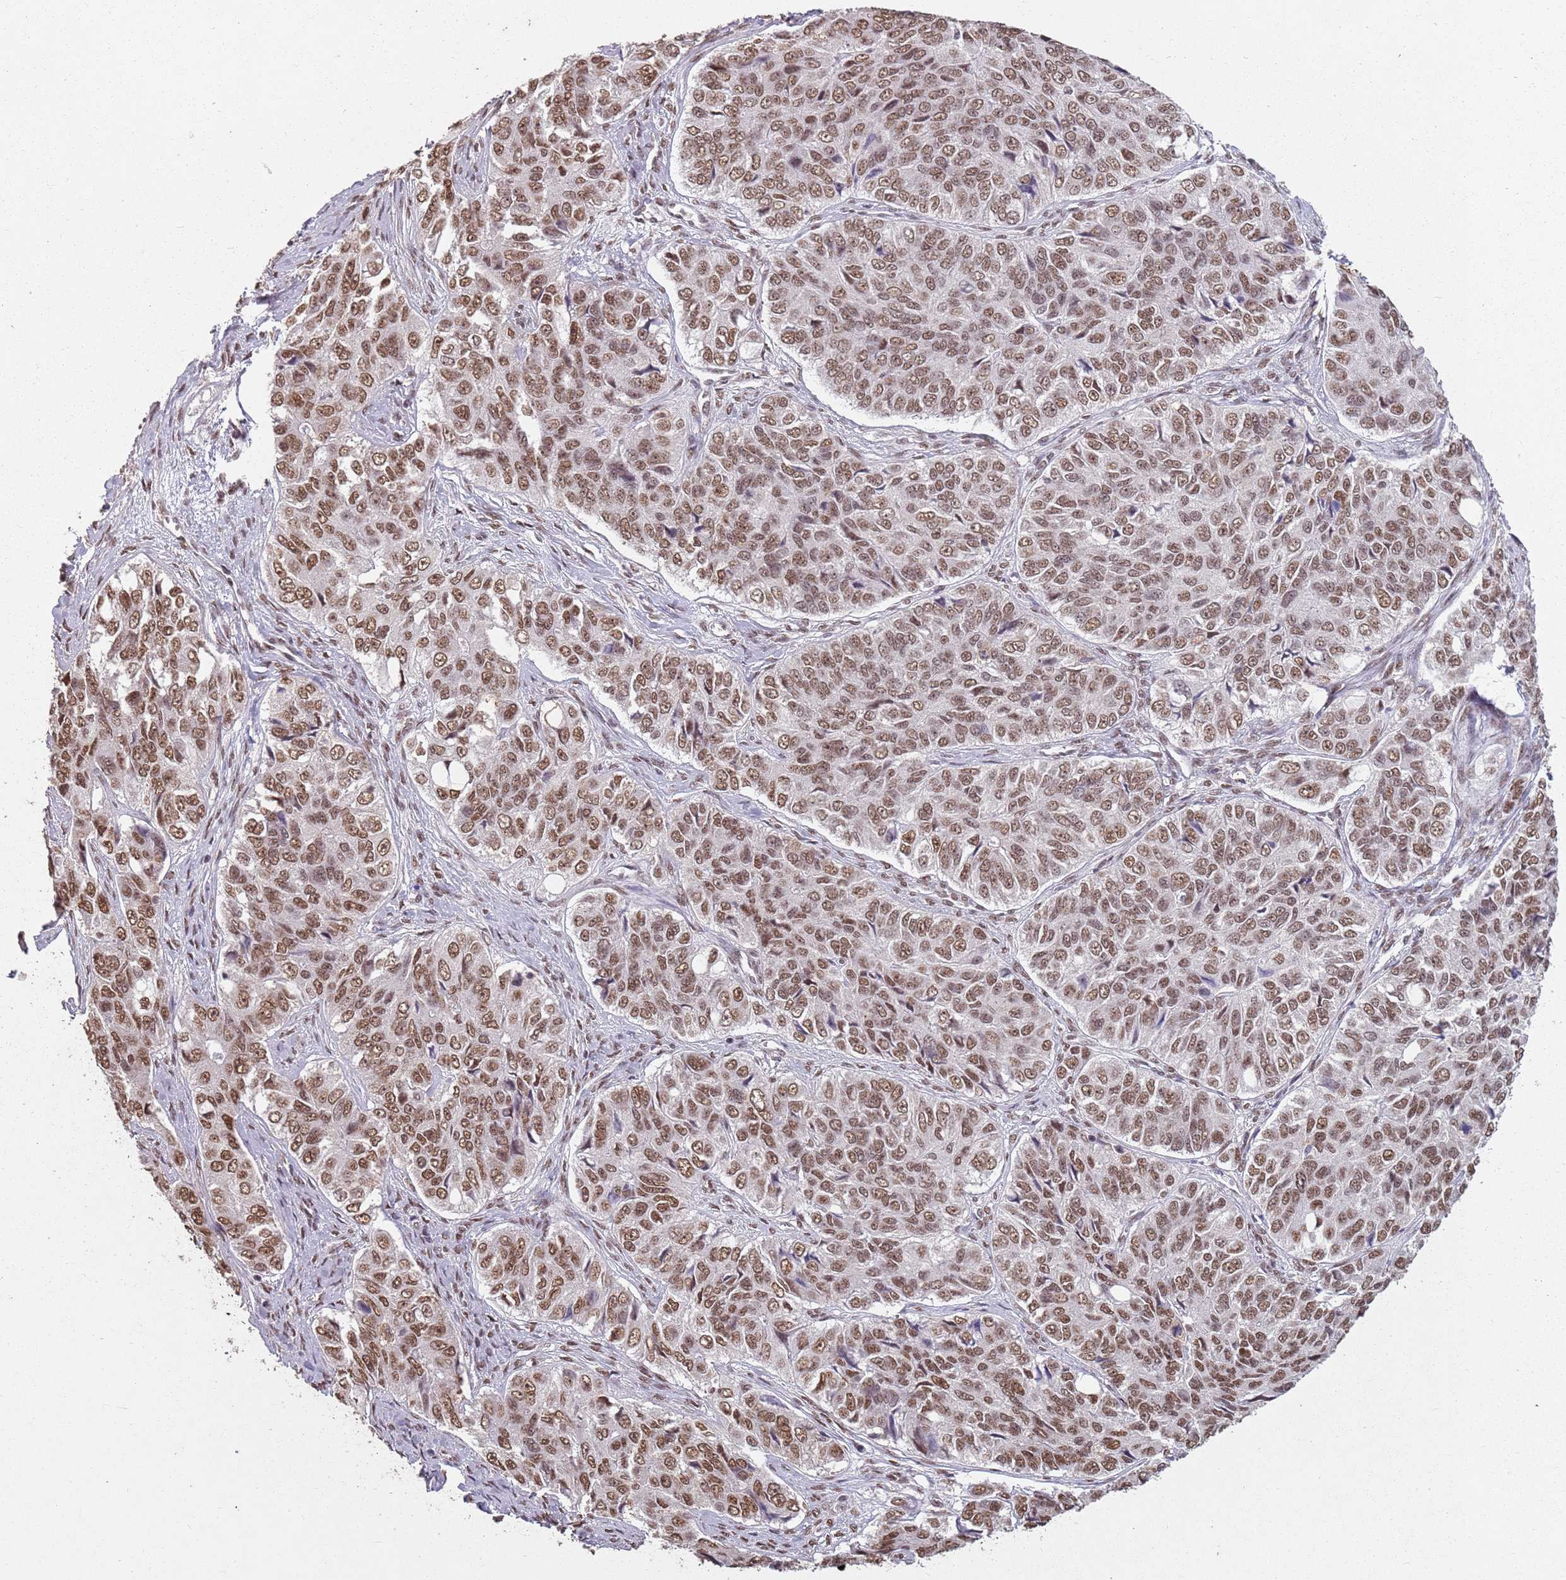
{"staining": {"intensity": "moderate", "quantity": ">75%", "location": "nuclear"}, "tissue": "ovarian cancer", "cell_type": "Tumor cells", "image_type": "cancer", "snomed": [{"axis": "morphology", "description": "Carcinoma, endometroid"}, {"axis": "topography", "description": "Ovary"}], "caption": "Ovarian cancer stained with a protein marker shows moderate staining in tumor cells.", "gene": "ARL14EP", "patient": {"sex": "female", "age": 51}}